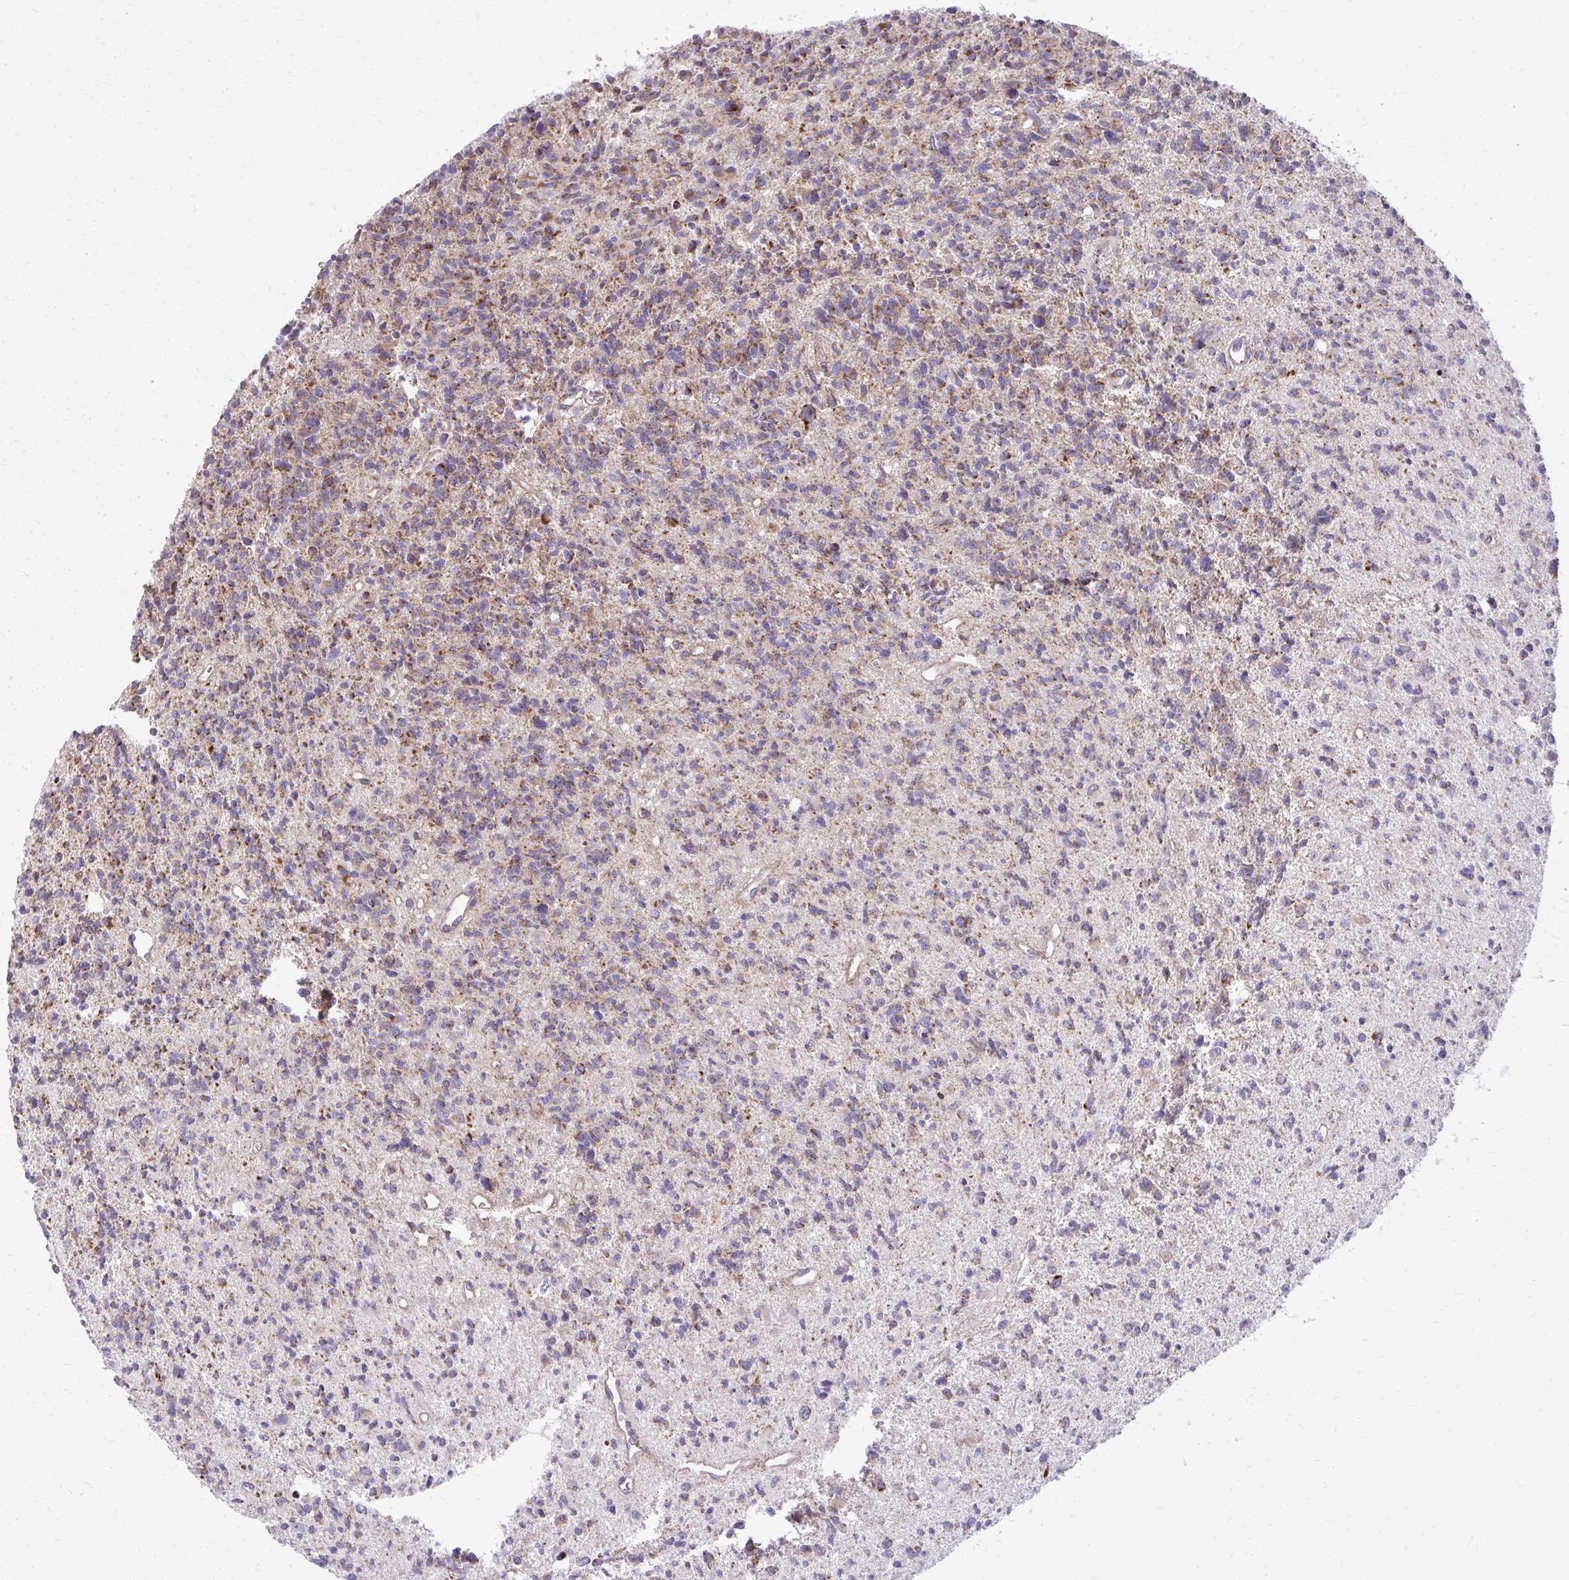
{"staining": {"intensity": "weak", "quantity": "<25%", "location": "cytoplasmic/membranous"}, "tissue": "glioma", "cell_type": "Tumor cells", "image_type": "cancer", "snomed": [{"axis": "morphology", "description": "Glioma, malignant, High grade"}, {"axis": "topography", "description": "Brain"}], "caption": "The micrograph reveals no significant positivity in tumor cells of glioma.", "gene": "IFIT1", "patient": {"sex": "male", "age": 29}}